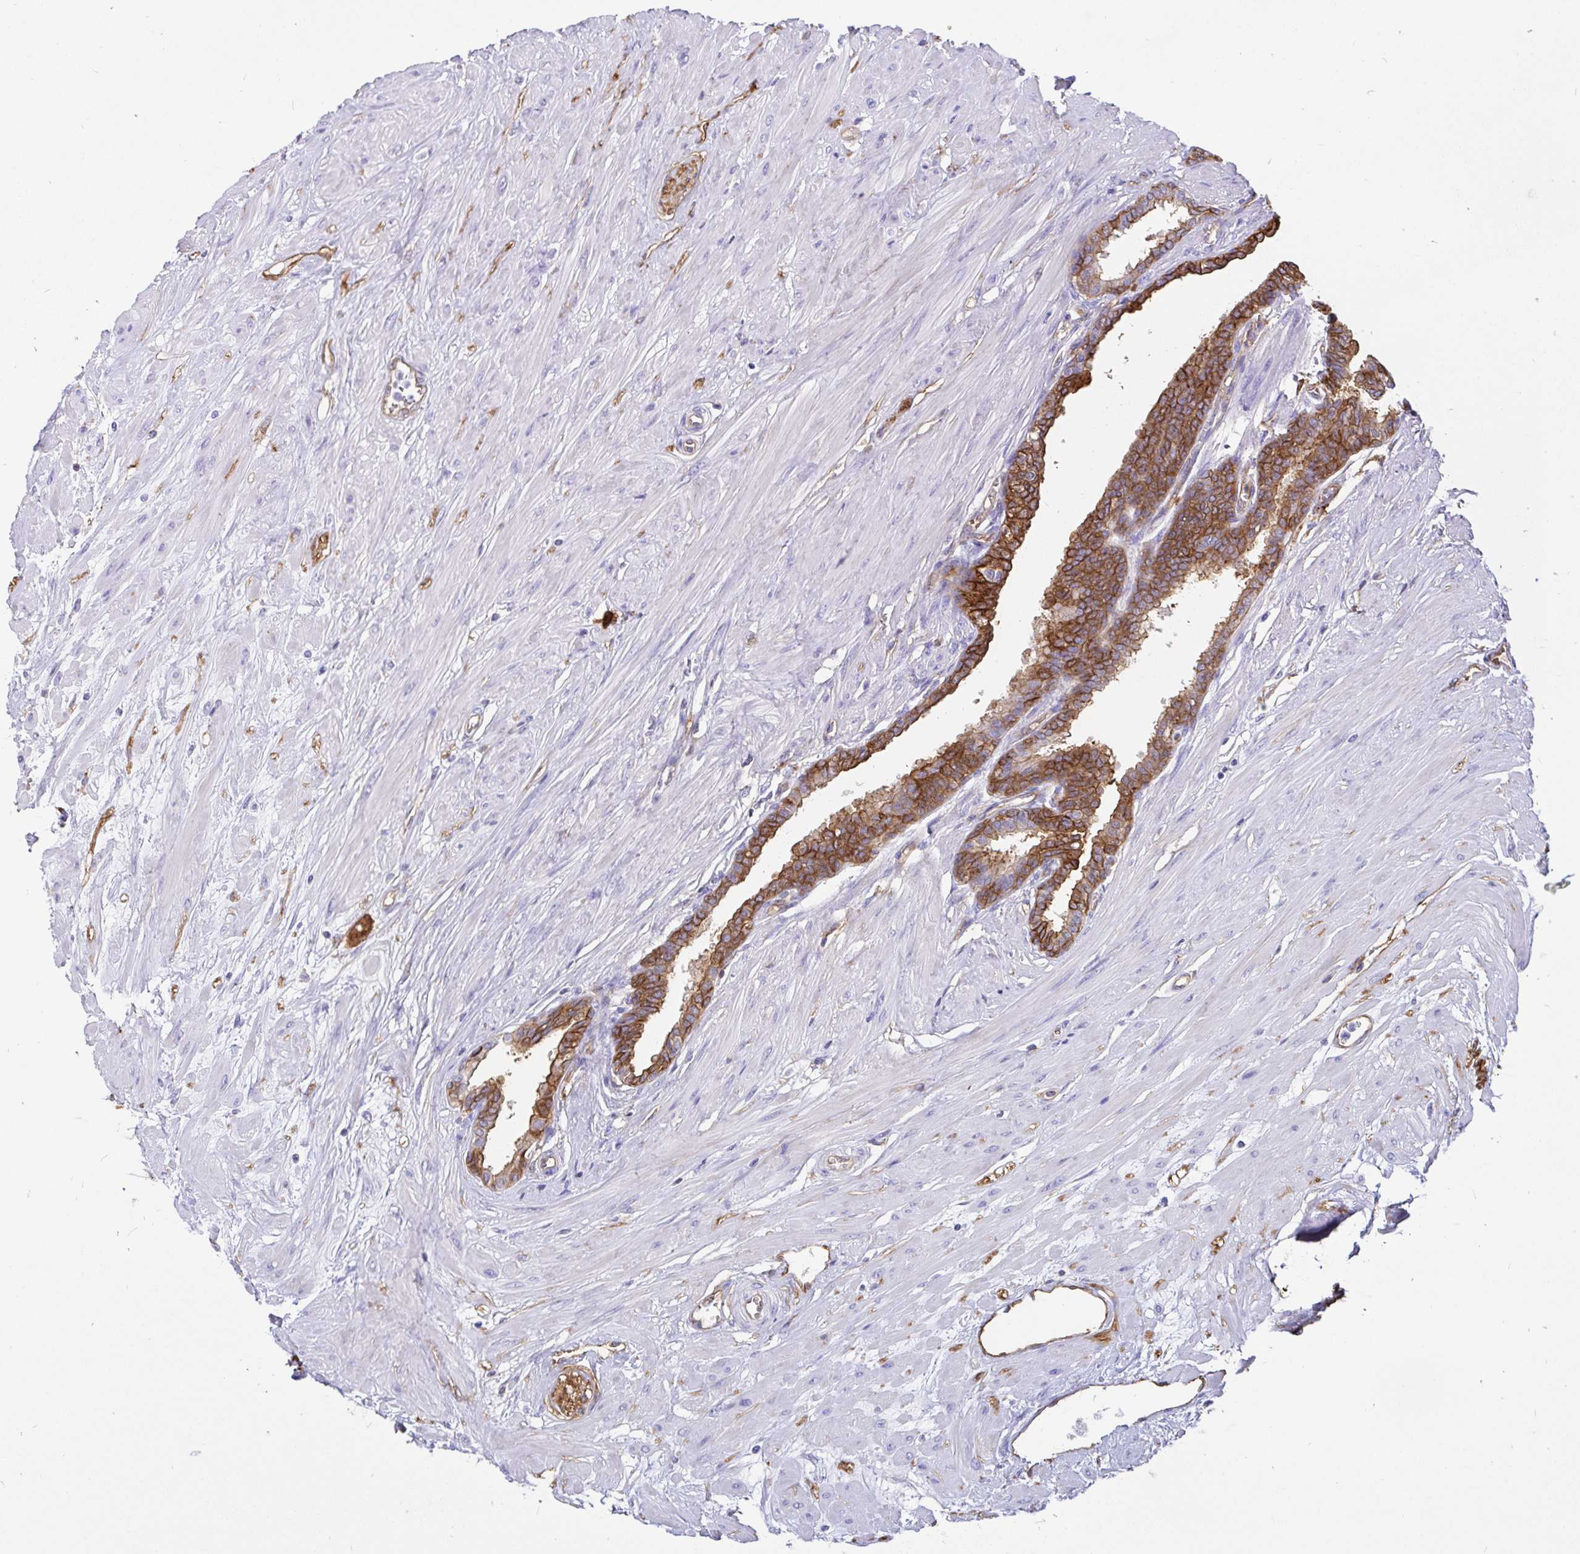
{"staining": {"intensity": "strong", "quantity": ">75%", "location": "cytoplasmic/membranous"}, "tissue": "seminal vesicle", "cell_type": "Glandular cells", "image_type": "normal", "snomed": [{"axis": "morphology", "description": "Normal tissue, NOS"}, {"axis": "topography", "description": "Prostate"}, {"axis": "topography", "description": "Seminal veicle"}], "caption": "An image showing strong cytoplasmic/membranous staining in about >75% of glandular cells in normal seminal vesicle, as visualized by brown immunohistochemical staining.", "gene": "ANXA2", "patient": {"sex": "male", "age": 60}}